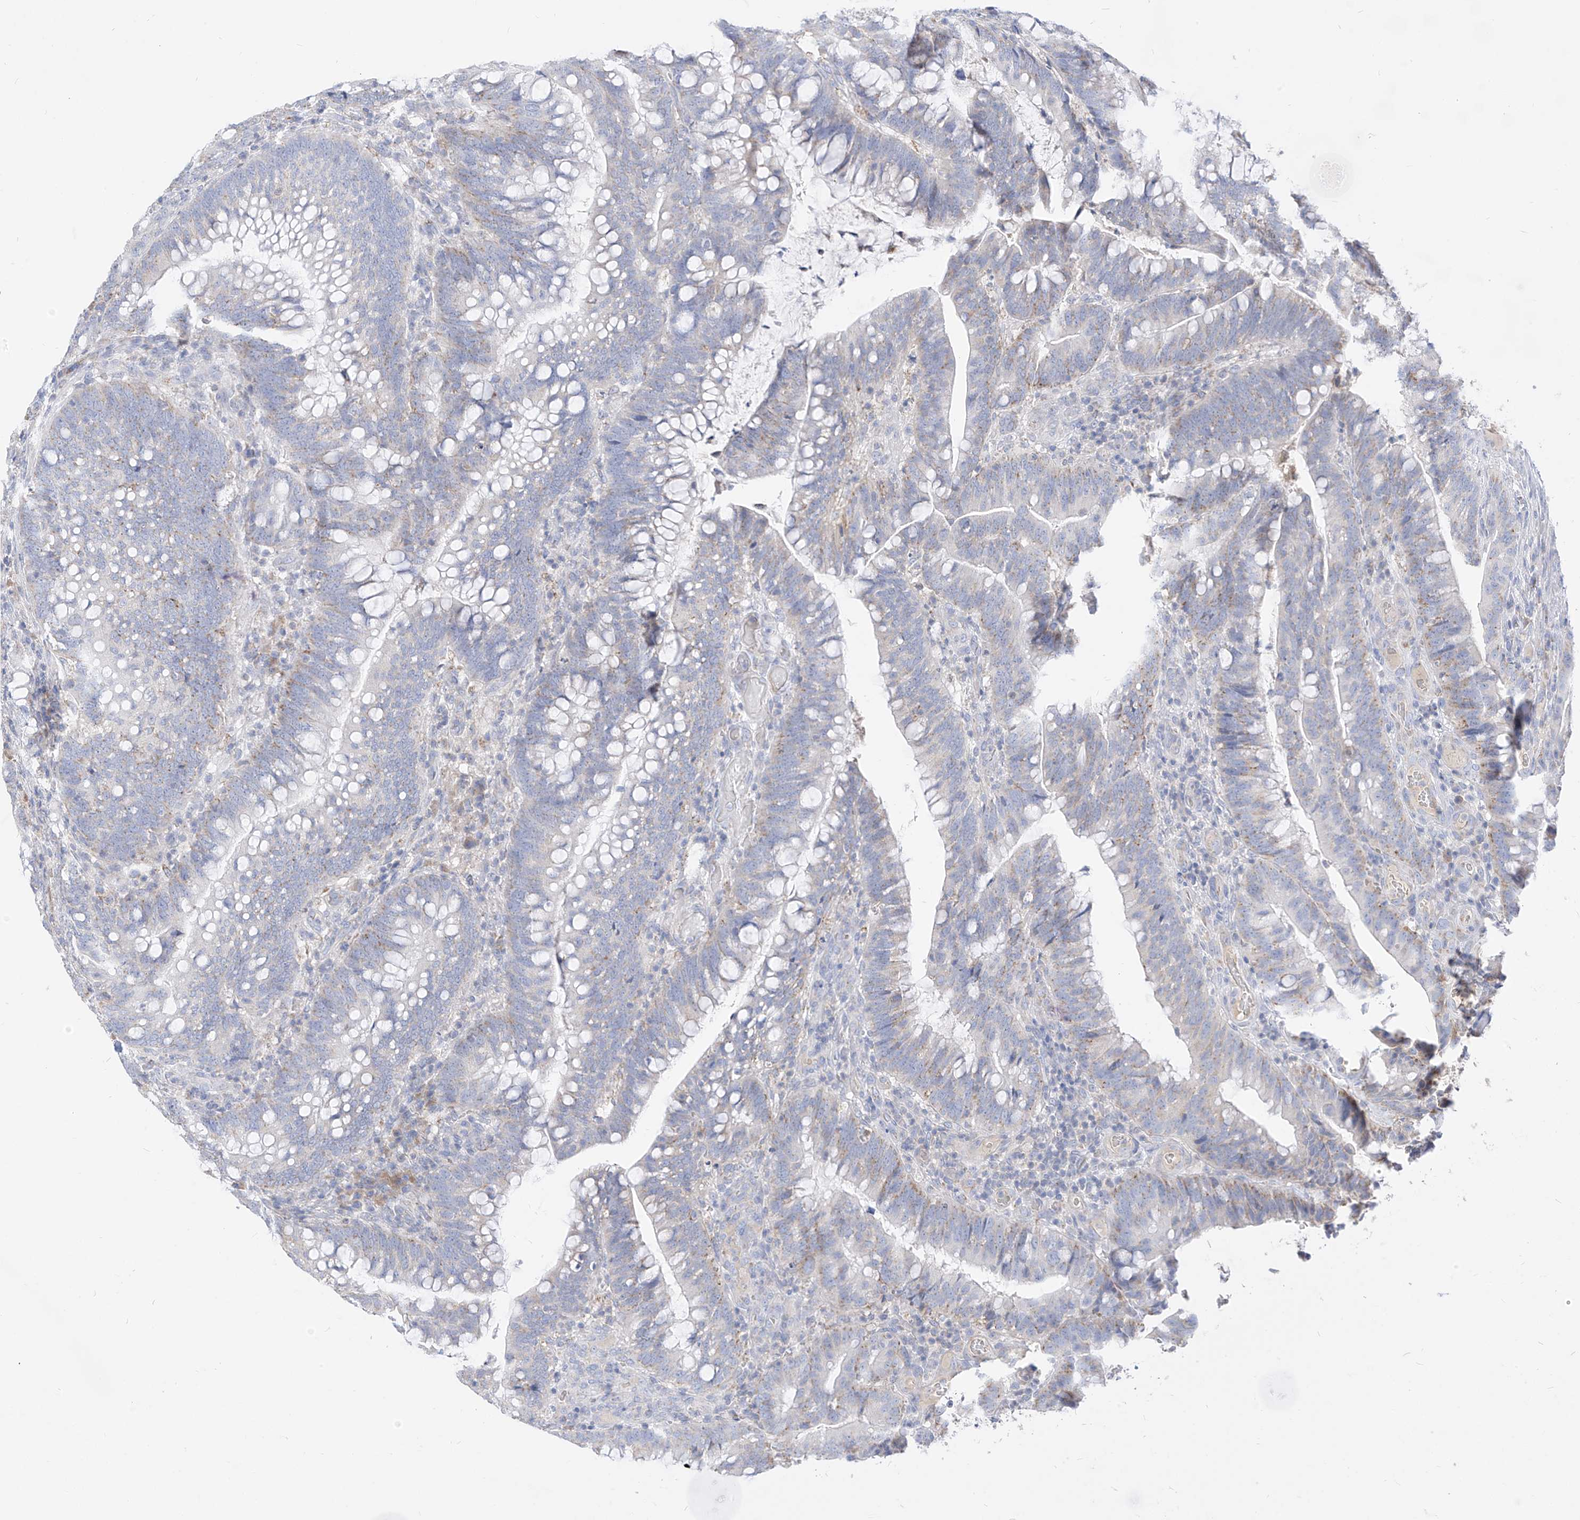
{"staining": {"intensity": "weak", "quantity": "25%-75%", "location": "cytoplasmic/membranous"}, "tissue": "colorectal cancer", "cell_type": "Tumor cells", "image_type": "cancer", "snomed": [{"axis": "morphology", "description": "Adenocarcinoma, NOS"}, {"axis": "topography", "description": "Colon"}], "caption": "Immunohistochemistry (IHC) of colorectal adenocarcinoma demonstrates low levels of weak cytoplasmic/membranous staining in about 25%-75% of tumor cells.", "gene": "RASA2", "patient": {"sex": "female", "age": 66}}